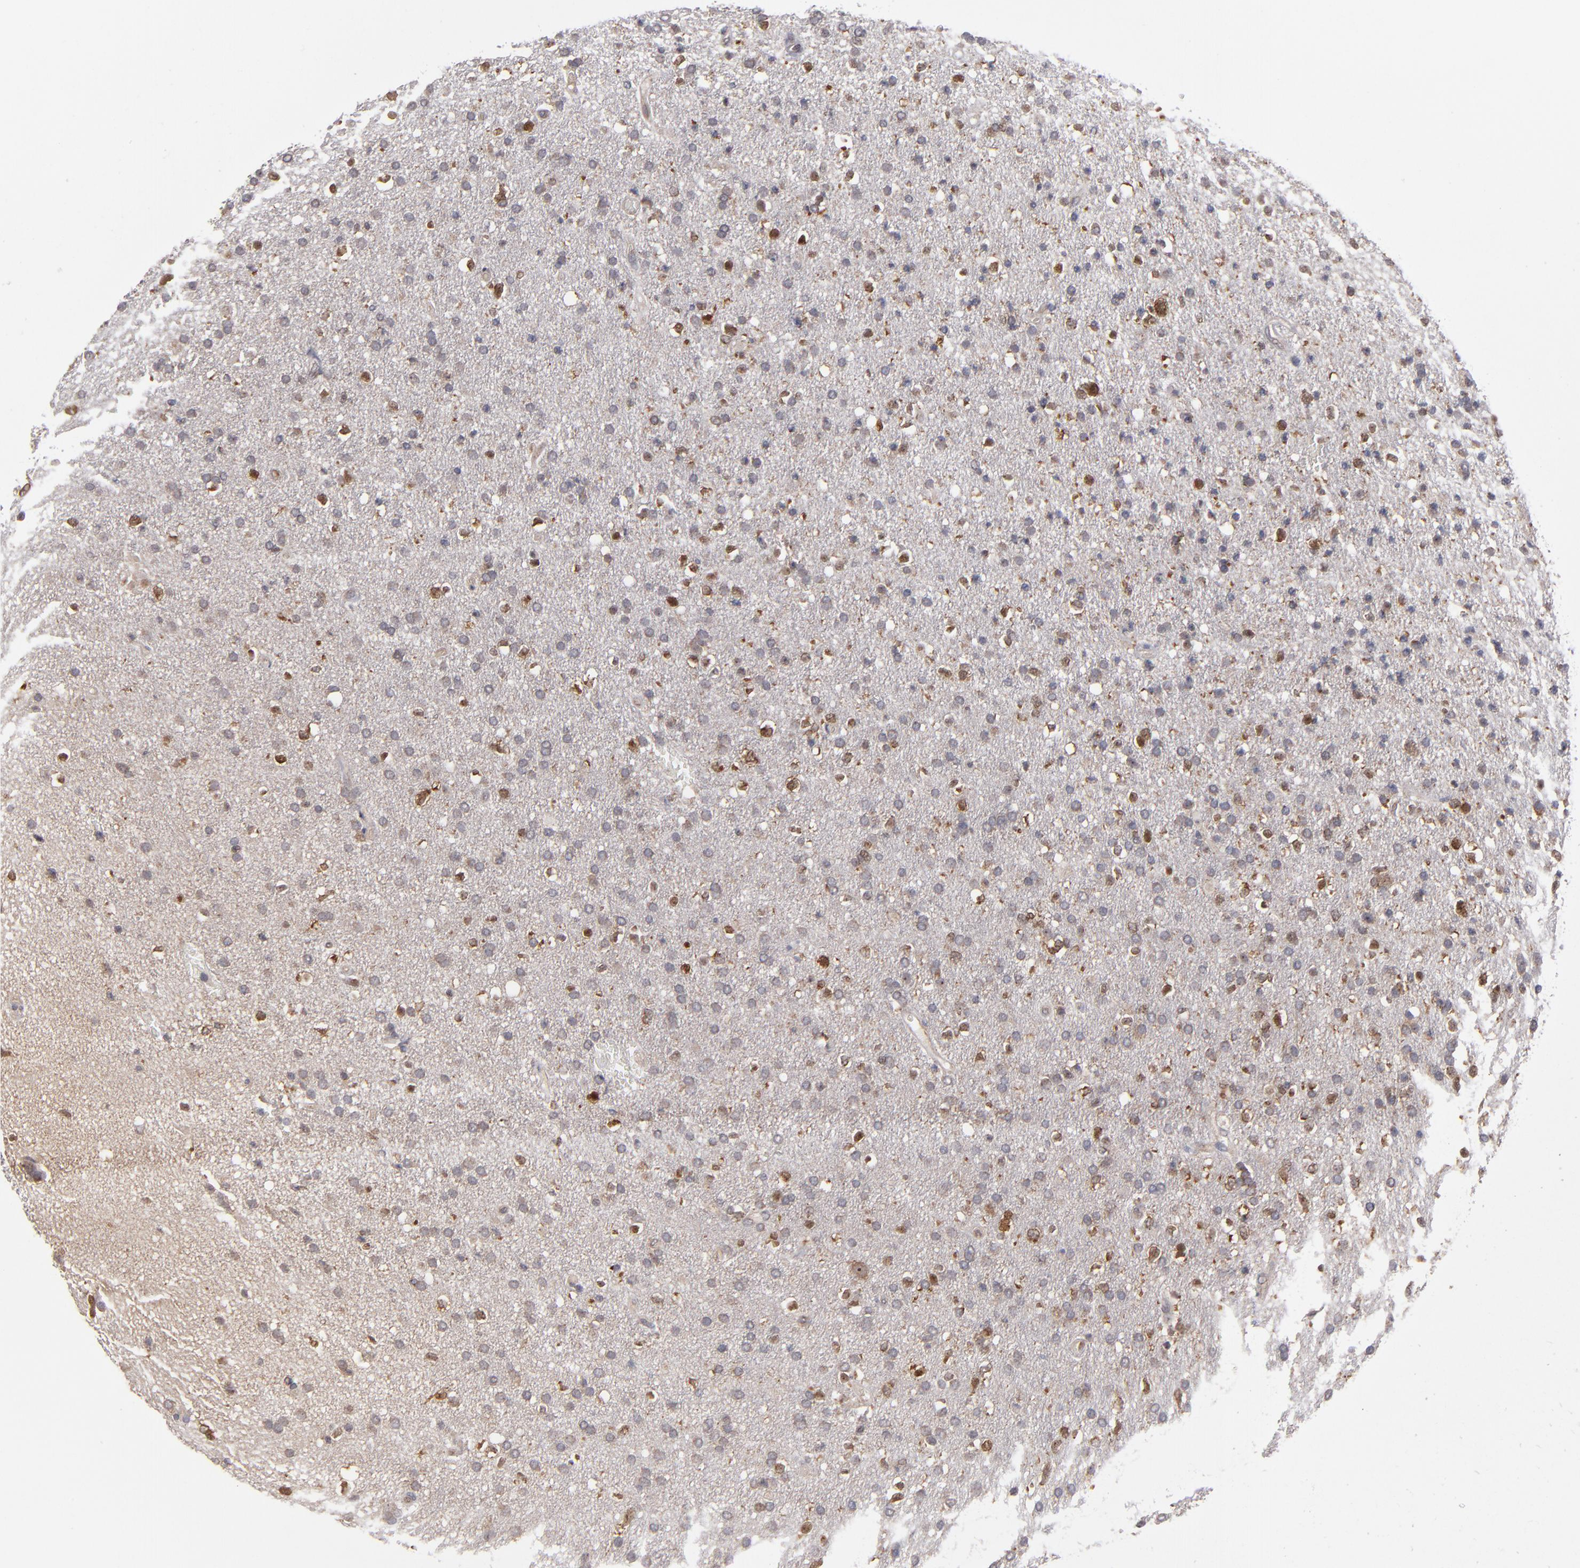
{"staining": {"intensity": "strong", "quantity": "25%-75%", "location": "cytoplasmic/membranous"}, "tissue": "glioma", "cell_type": "Tumor cells", "image_type": "cancer", "snomed": [{"axis": "morphology", "description": "Glioma, malignant, High grade"}, {"axis": "topography", "description": "Brain"}], "caption": "Protein expression by immunohistochemistry (IHC) reveals strong cytoplasmic/membranous positivity in approximately 25%-75% of tumor cells in malignant glioma (high-grade).", "gene": "GLCCI1", "patient": {"sex": "male", "age": 33}}